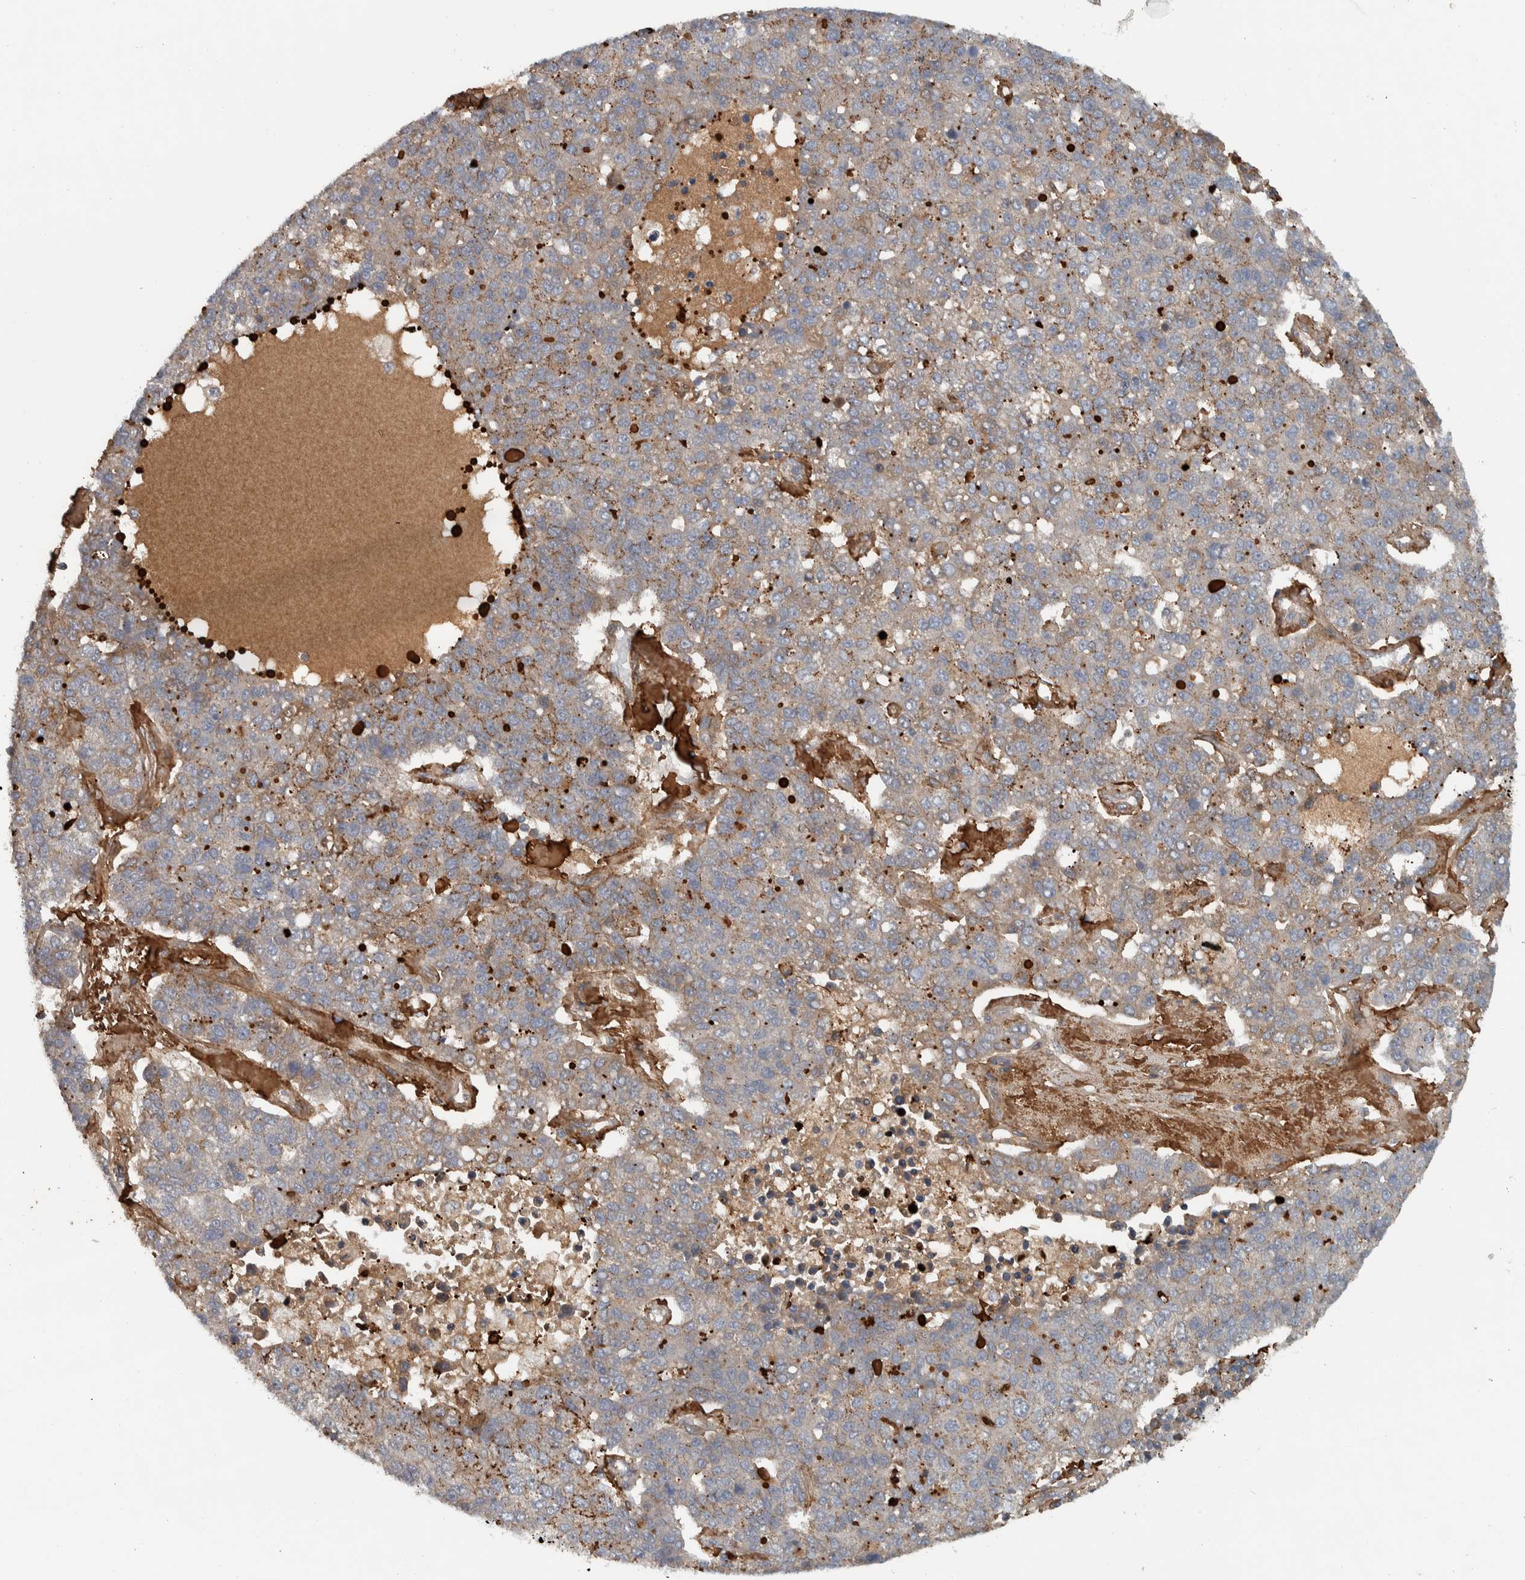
{"staining": {"intensity": "weak", "quantity": "<25%", "location": "cytoplasmic/membranous"}, "tissue": "pancreatic cancer", "cell_type": "Tumor cells", "image_type": "cancer", "snomed": [{"axis": "morphology", "description": "Adenocarcinoma, NOS"}, {"axis": "topography", "description": "Pancreas"}], "caption": "The IHC photomicrograph has no significant expression in tumor cells of pancreatic adenocarcinoma tissue.", "gene": "LBHD1", "patient": {"sex": "female", "age": 61}}